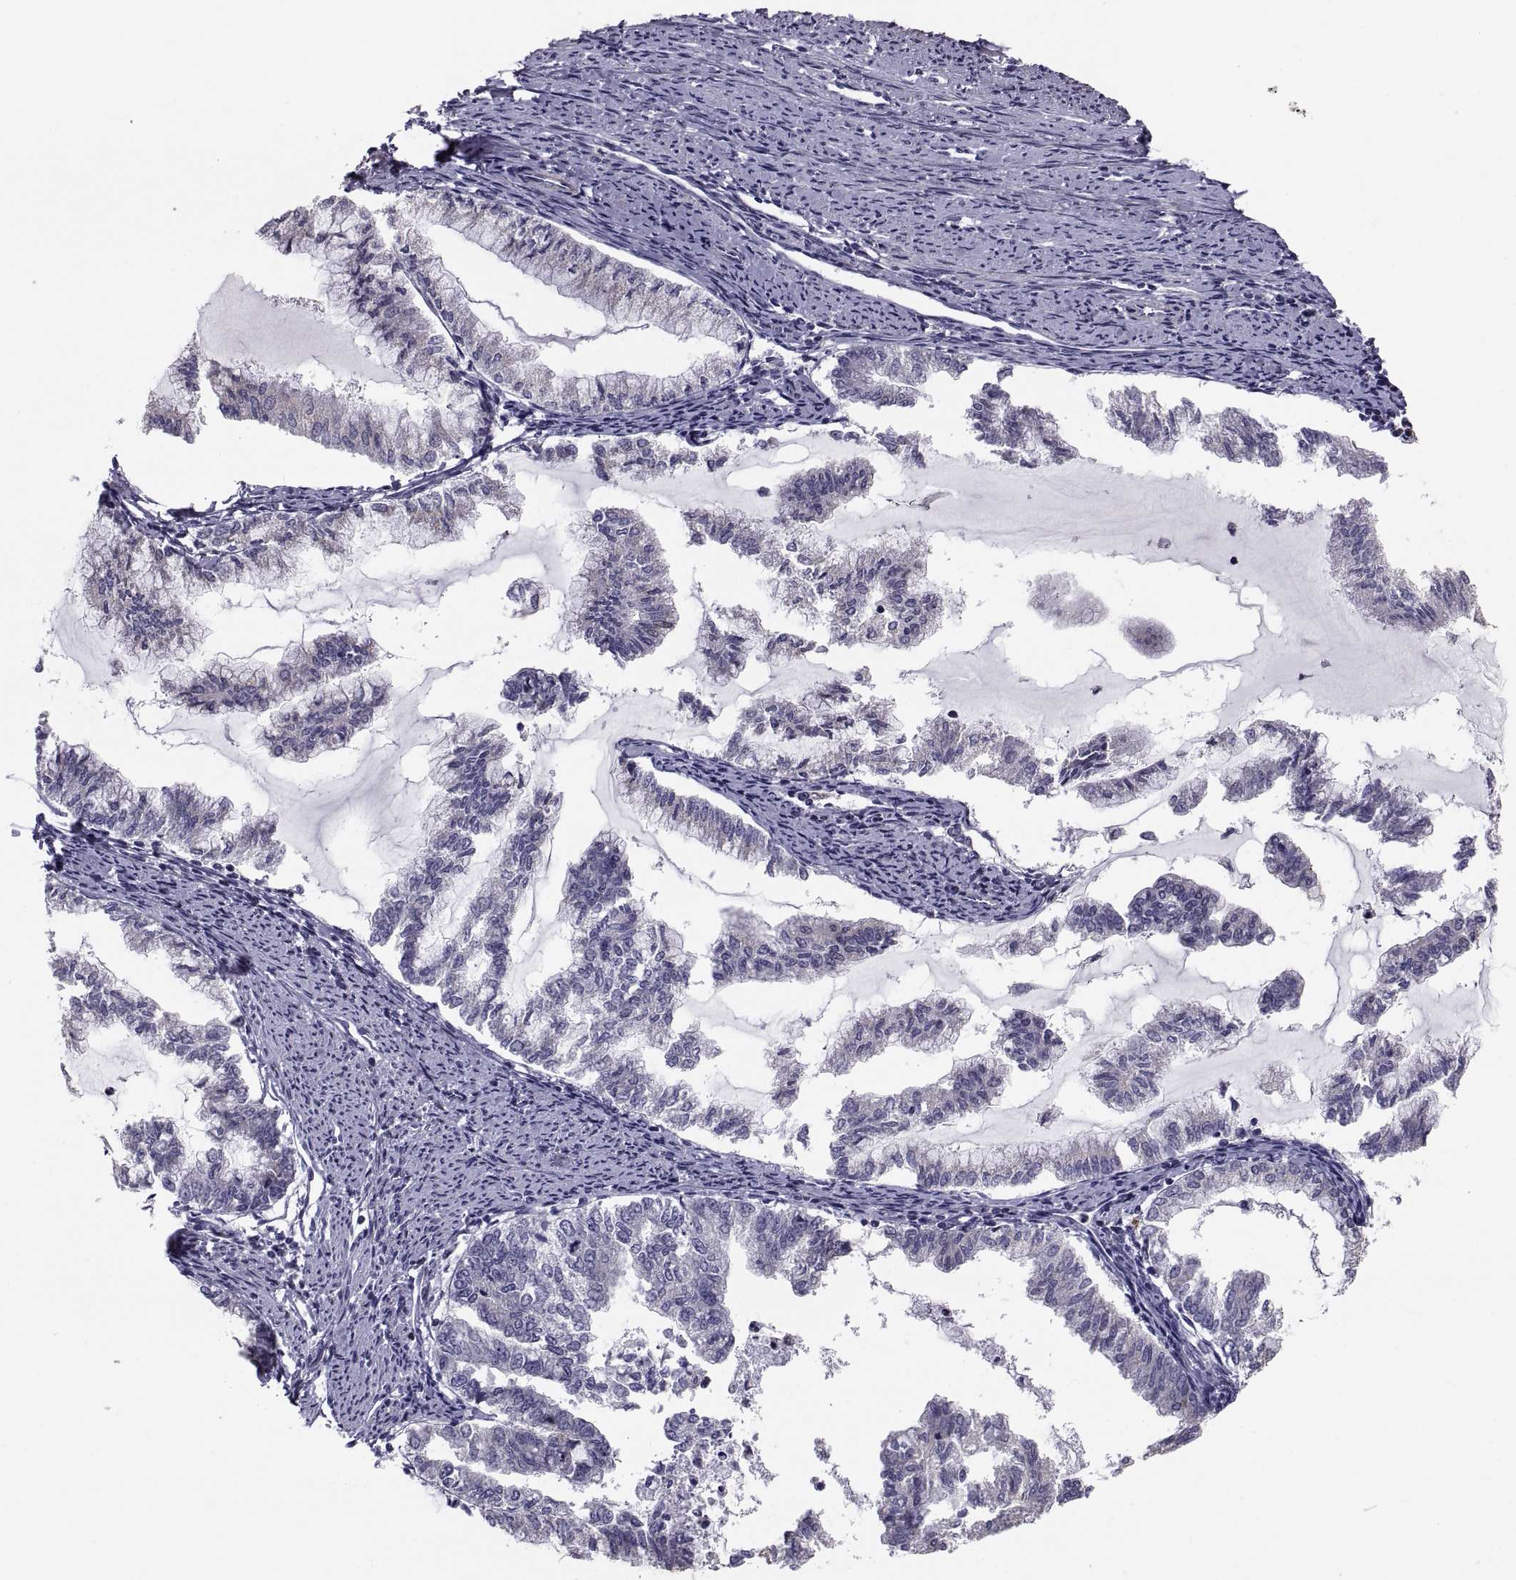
{"staining": {"intensity": "weak", "quantity": "<25%", "location": "cytoplasmic/membranous"}, "tissue": "endometrial cancer", "cell_type": "Tumor cells", "image_type": "cancer", "snomed": [{"axis": "morphology", "description": "Adenocarcinoma, NOS"}, {"axis": "topography", "description": "Endometrium"}], "caption": "DAB immunohistochemical staining of endometrial adenocarcinoma exhibits no significant positivity in tumor cells.", "gene": "ANO1", "patient": {"sex": "female", "age": 79}}